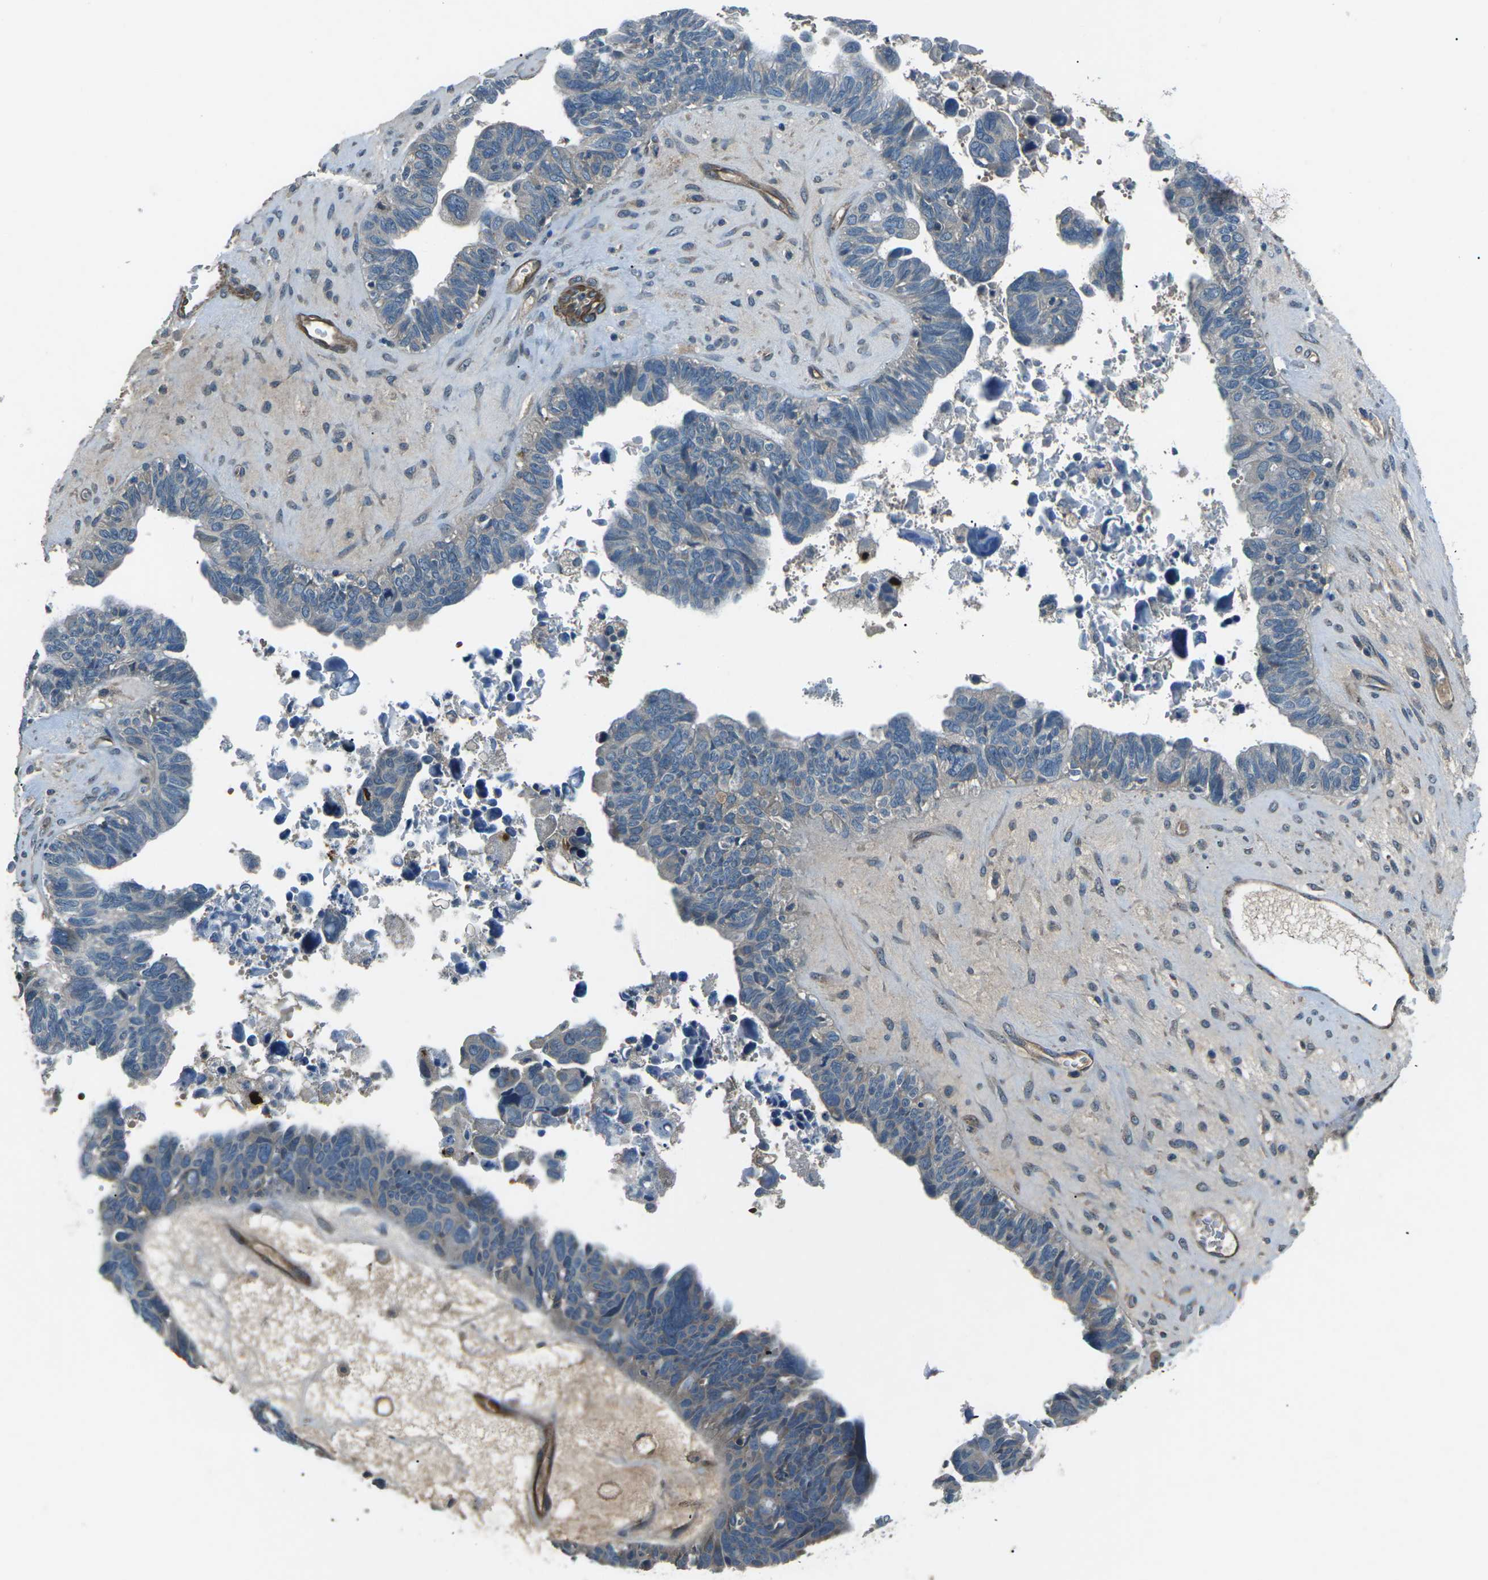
{"staining": {"intensity": "negative", "quantity": "none", "location": "none"}, "tissue": "ovarian cancer", "cell_type": "Tumor cells", "image_type": "cancer", "snomed": [{"axis": "morphology", "description": "Cystadenocarcinoma, serous, NOS"}, {"axis": "topography", "description": "Ovary"}], "caption": "Protein analysis of ovarian cancer demonstrates no significant expression in tumor cells.", "gene": "AFAP1", "patient": {"sex": "female", "age": 79}}